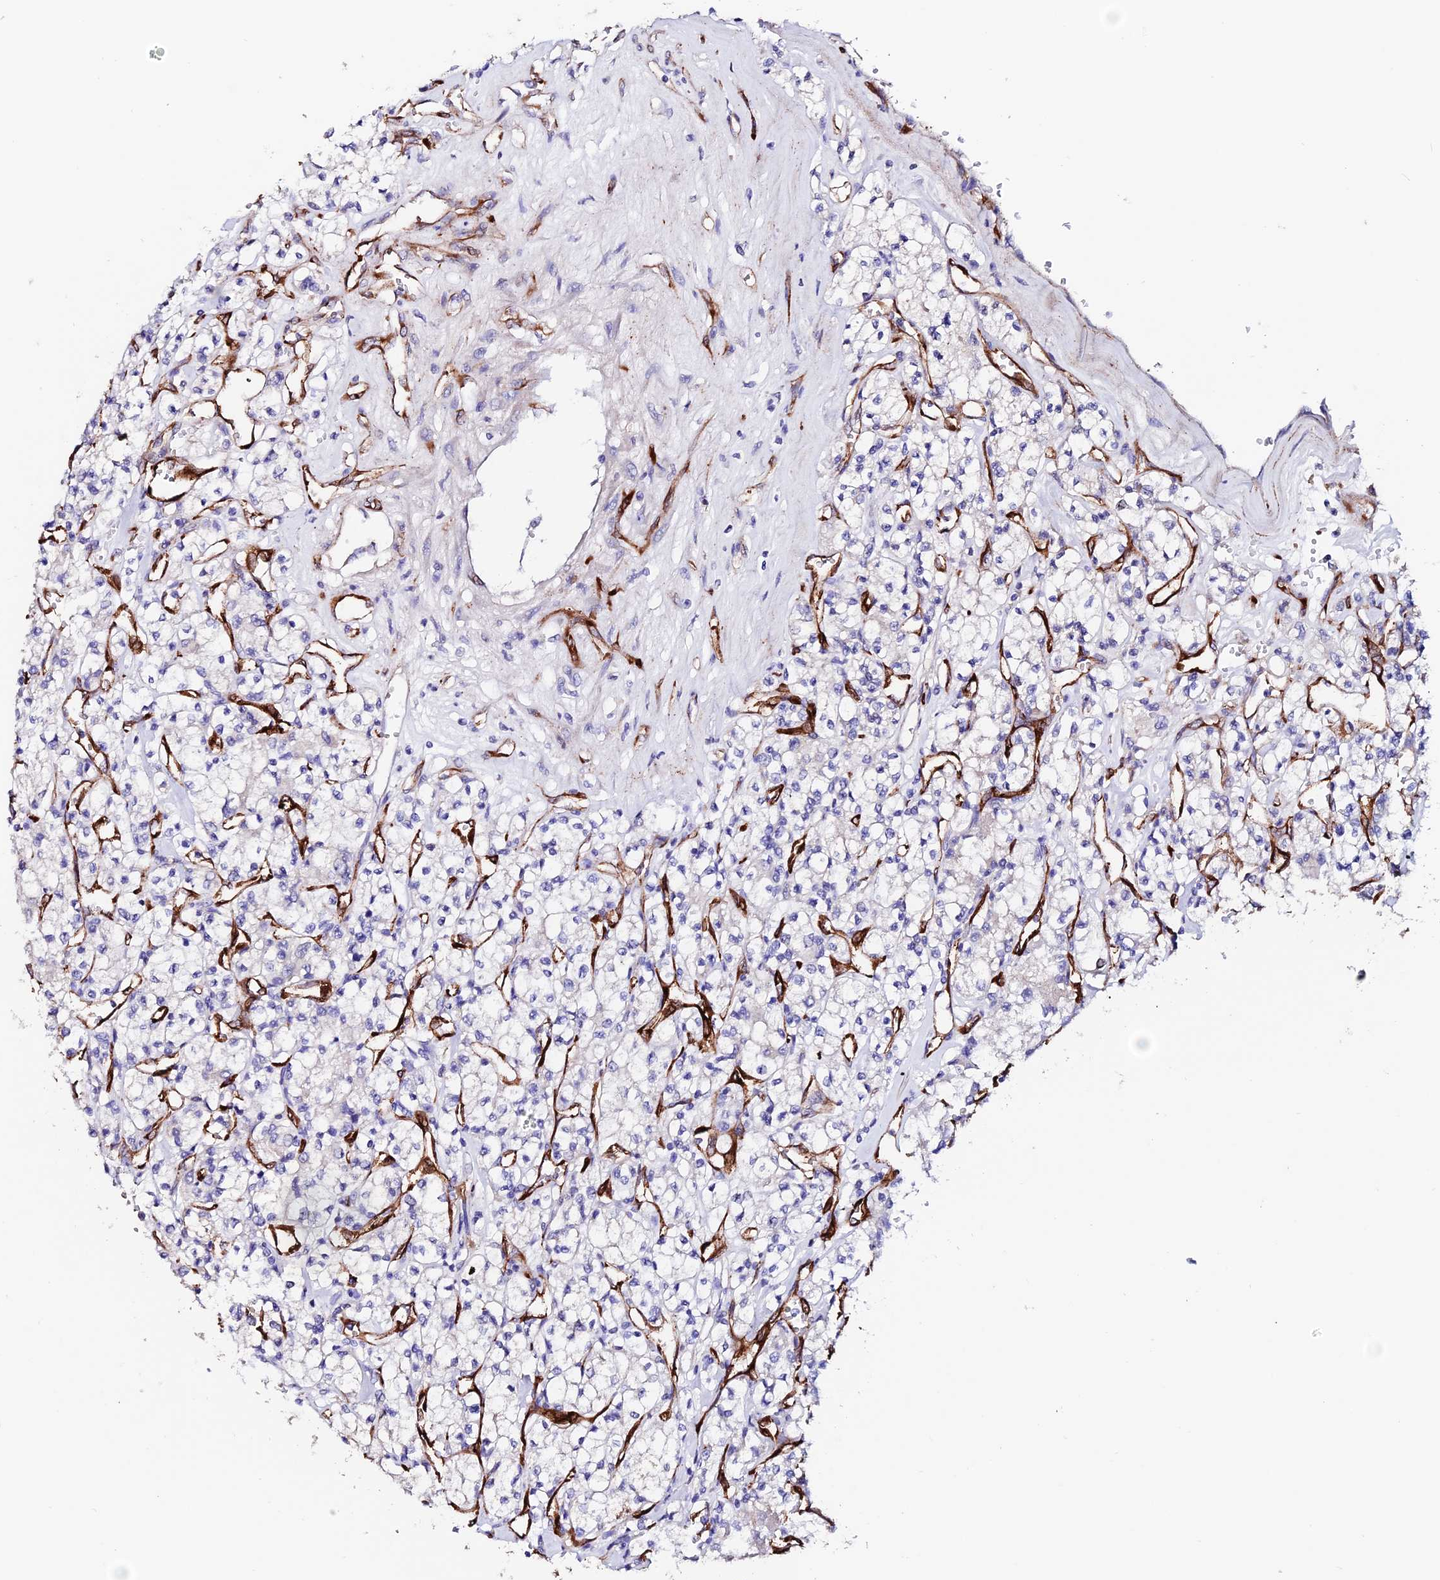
{"staining": {"intensity": "negative", "quantity": "none", "location": "none"}, "tissue": "renal cancer", "cell_type": "Tumor cells", "image_type": "cancer", "snomed": [{"axis": "morphology", "description": "Adenocarcinoma, NOS"}, {"axis": "topography", "description": "Kidney"}], "caption": "Adenocarcinoma (renal) stained for a protein using immunohistochemistry (IHC) displays no positivity tumor cells.", "gene": "ESM1", "patient": {"sex": "female", "age": 59}}